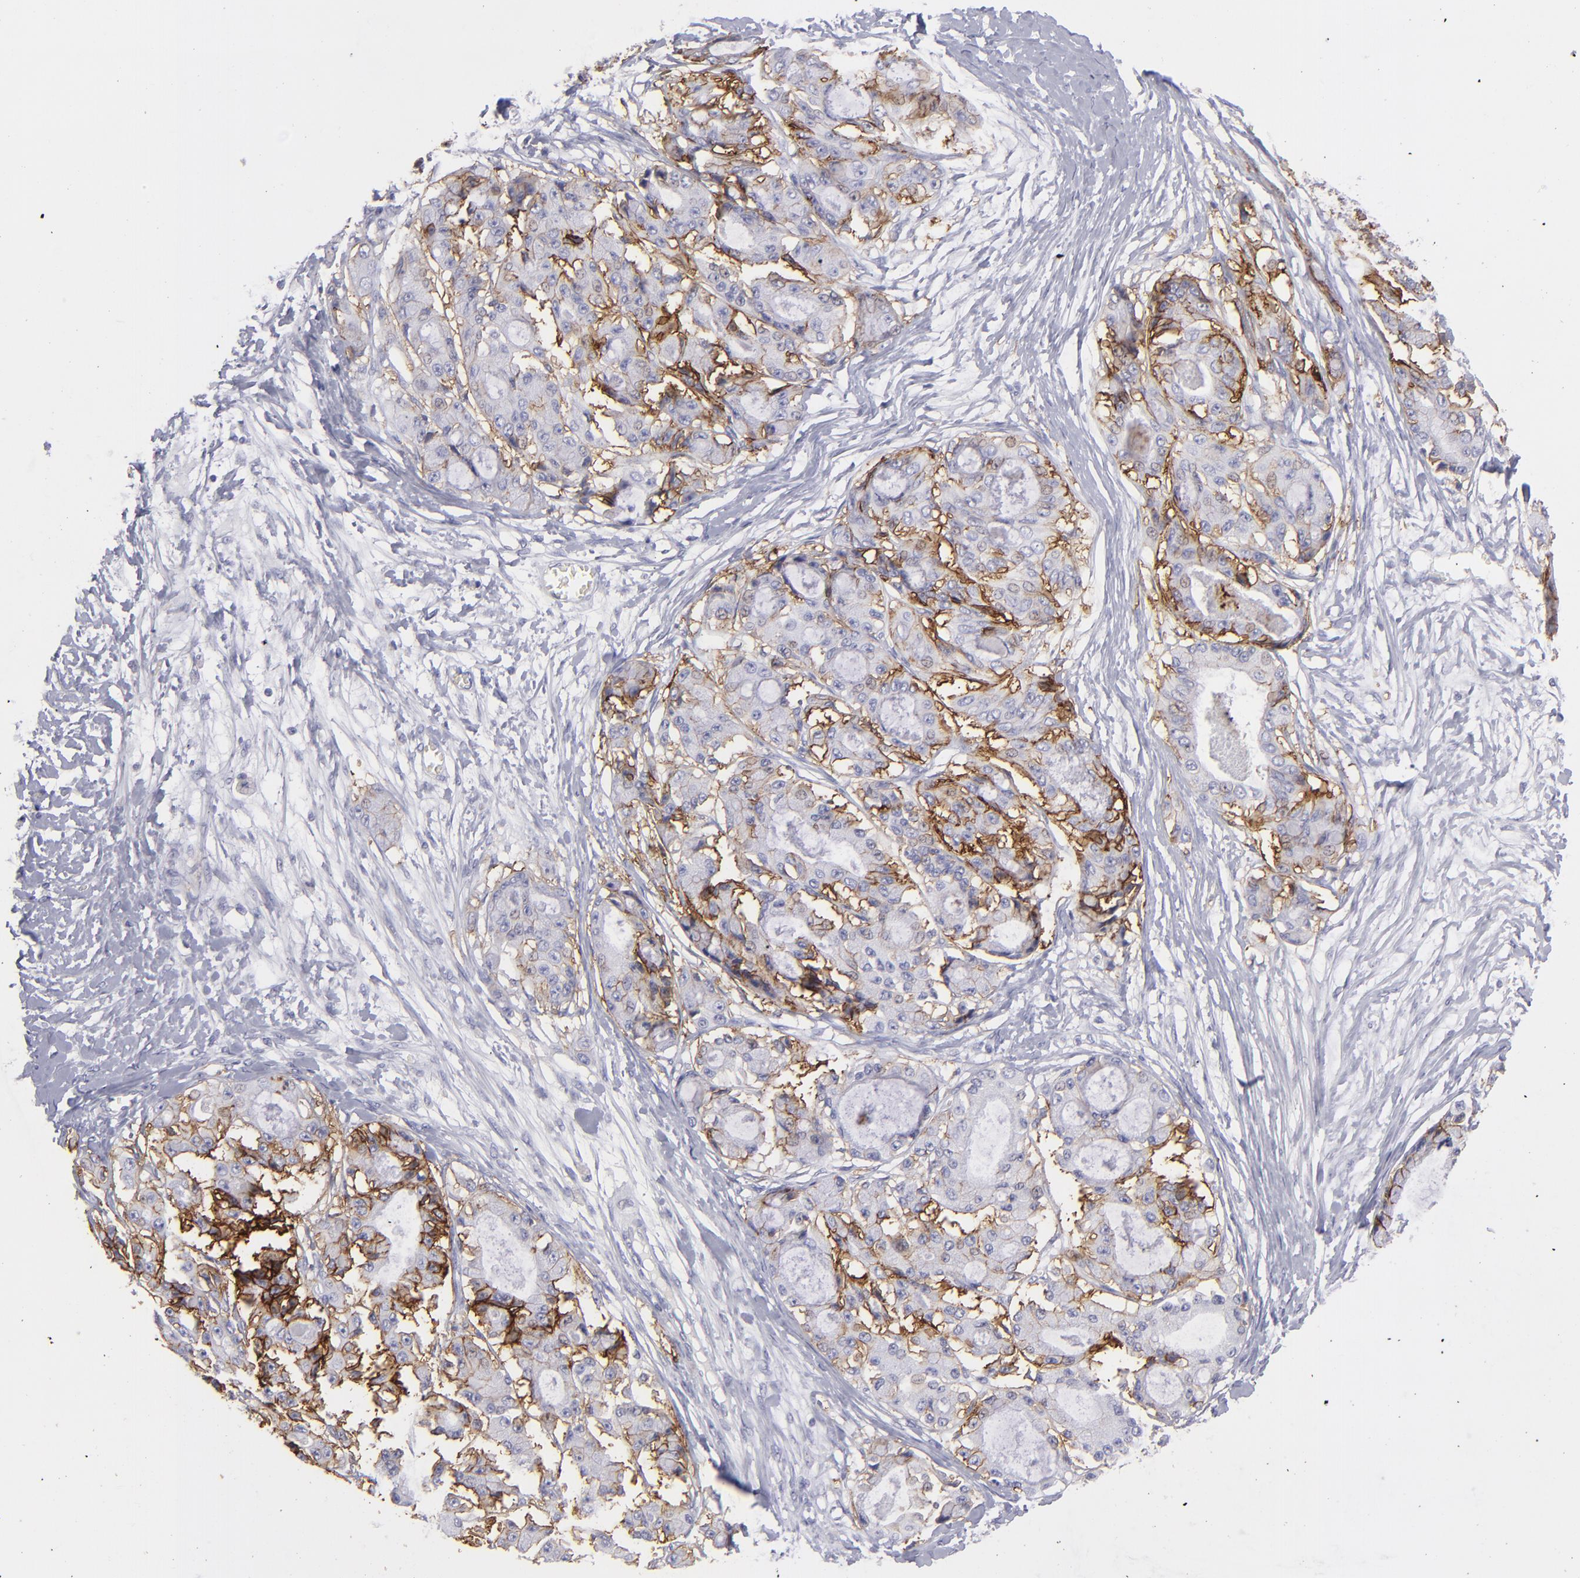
{"staining": {"intensity": "strong", "quantity": "25%-75%", "location": "cytoplasmic/membranous"}, "tissue": "ovarian cancer", "cell_type": "Tumor cells", "image_type": "cancer", "snomed": [{"axis": "morphology", "description": "Carcinoma, endometroid"}, {"axis": "topography", "description": "Ovary"}], "caption": "Ovarian cancer (endometroid carcinoma) stained with DAB (3,3'-diaminobenzidine) immunohistochemistry (IHC) displays high levels of strong cytoplasmic/membranous staining in approximately 25%-75% of tumor cells.", "gene": "BSG", "patient": {"sex": "female", "age": 61}}